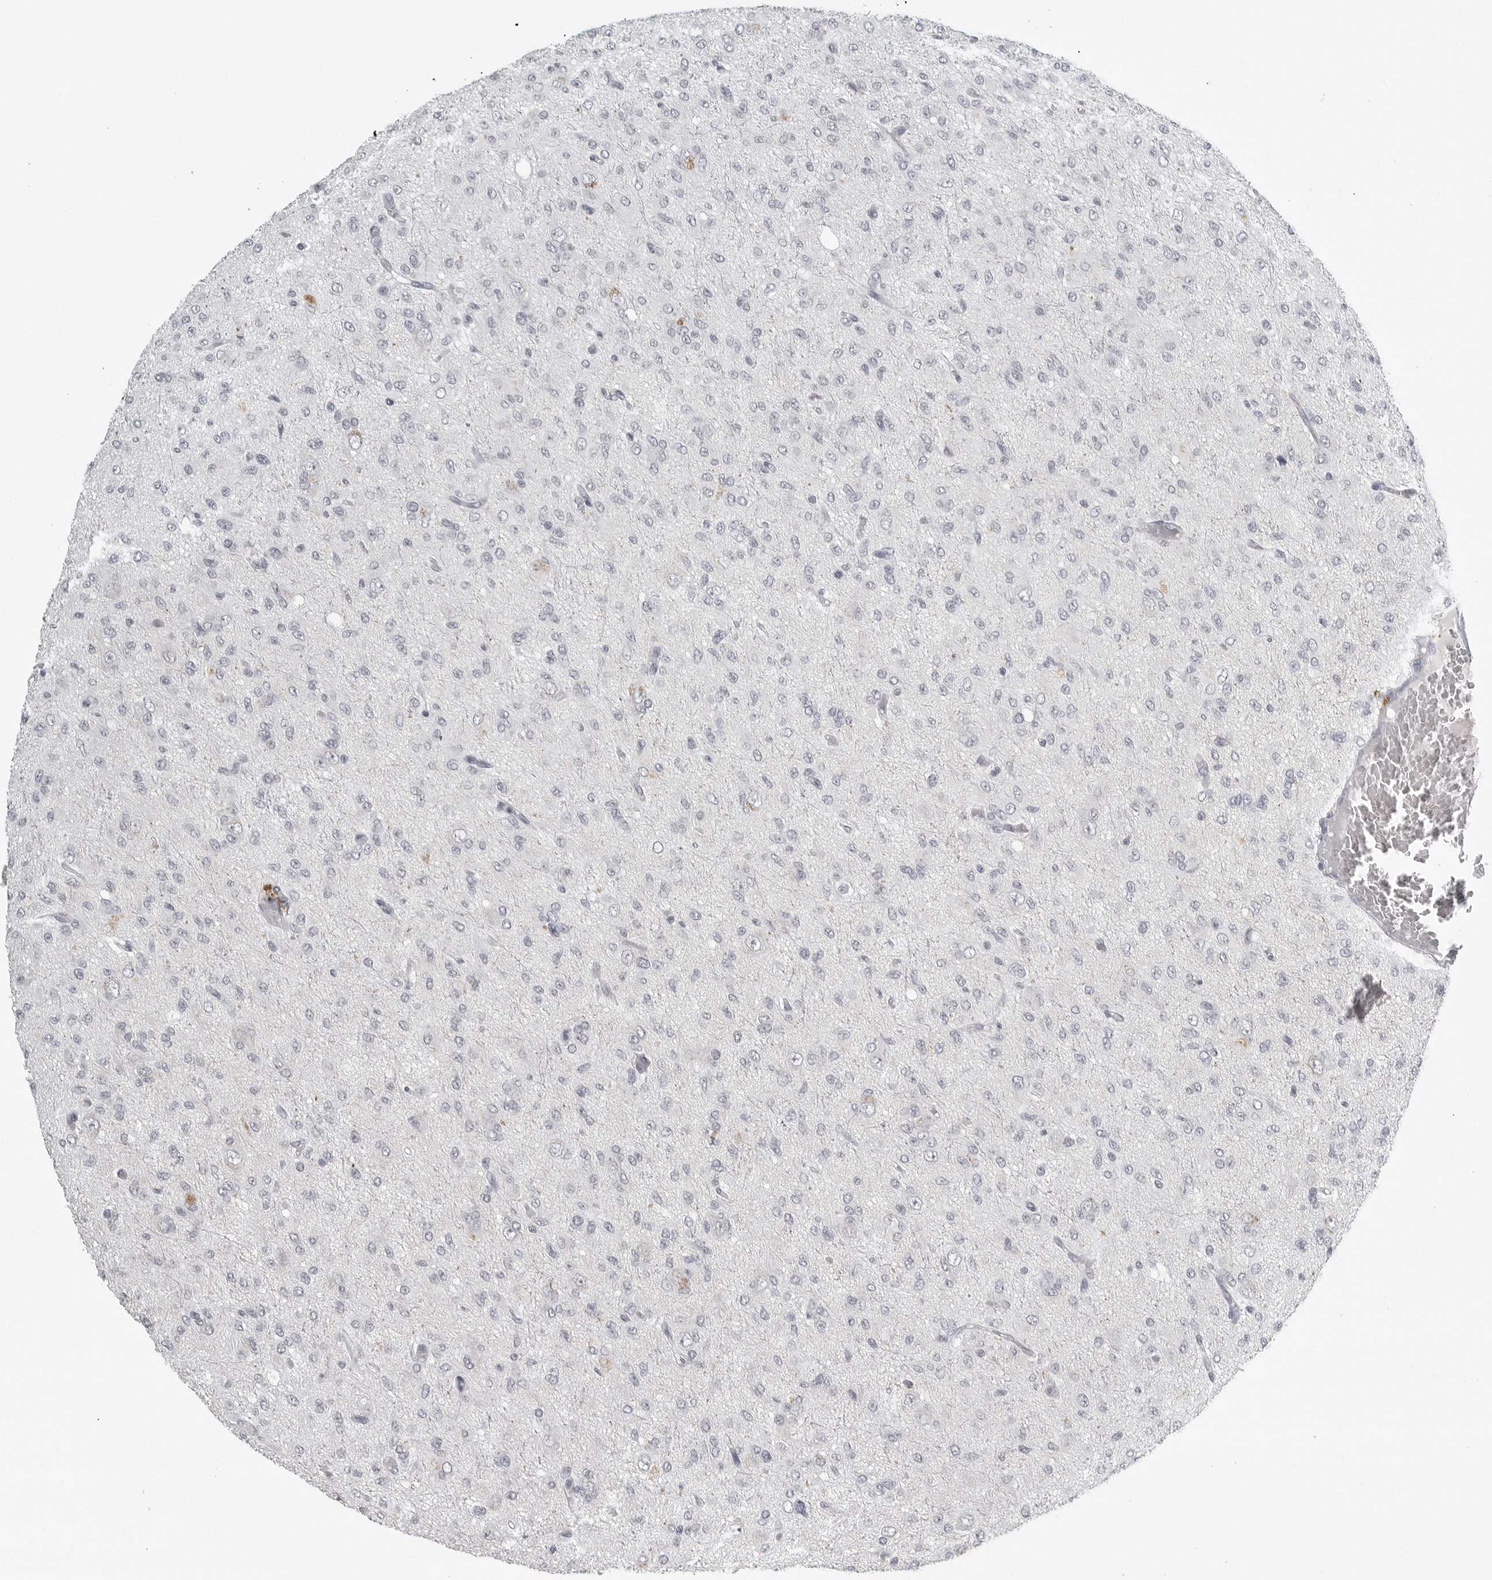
{"staining": {"intensity": "negative", "quantity": "none", "location": "none"}, "tissue": "glioma", "cell_type": "Tumor cells", "image_type": "cancer", "snomed": [{"axis": "morphology", "description": "Glioma, malignant, High grade"}, {"axis": "topography", "description": "Brain"}], "caption": "Immunohistochemistry (IHC) of malignant high-grade glioma demonstrates no positivity in tumor cells.", "gene": "BPIFA1", "patient": {"sex": "female", "age": 59}}